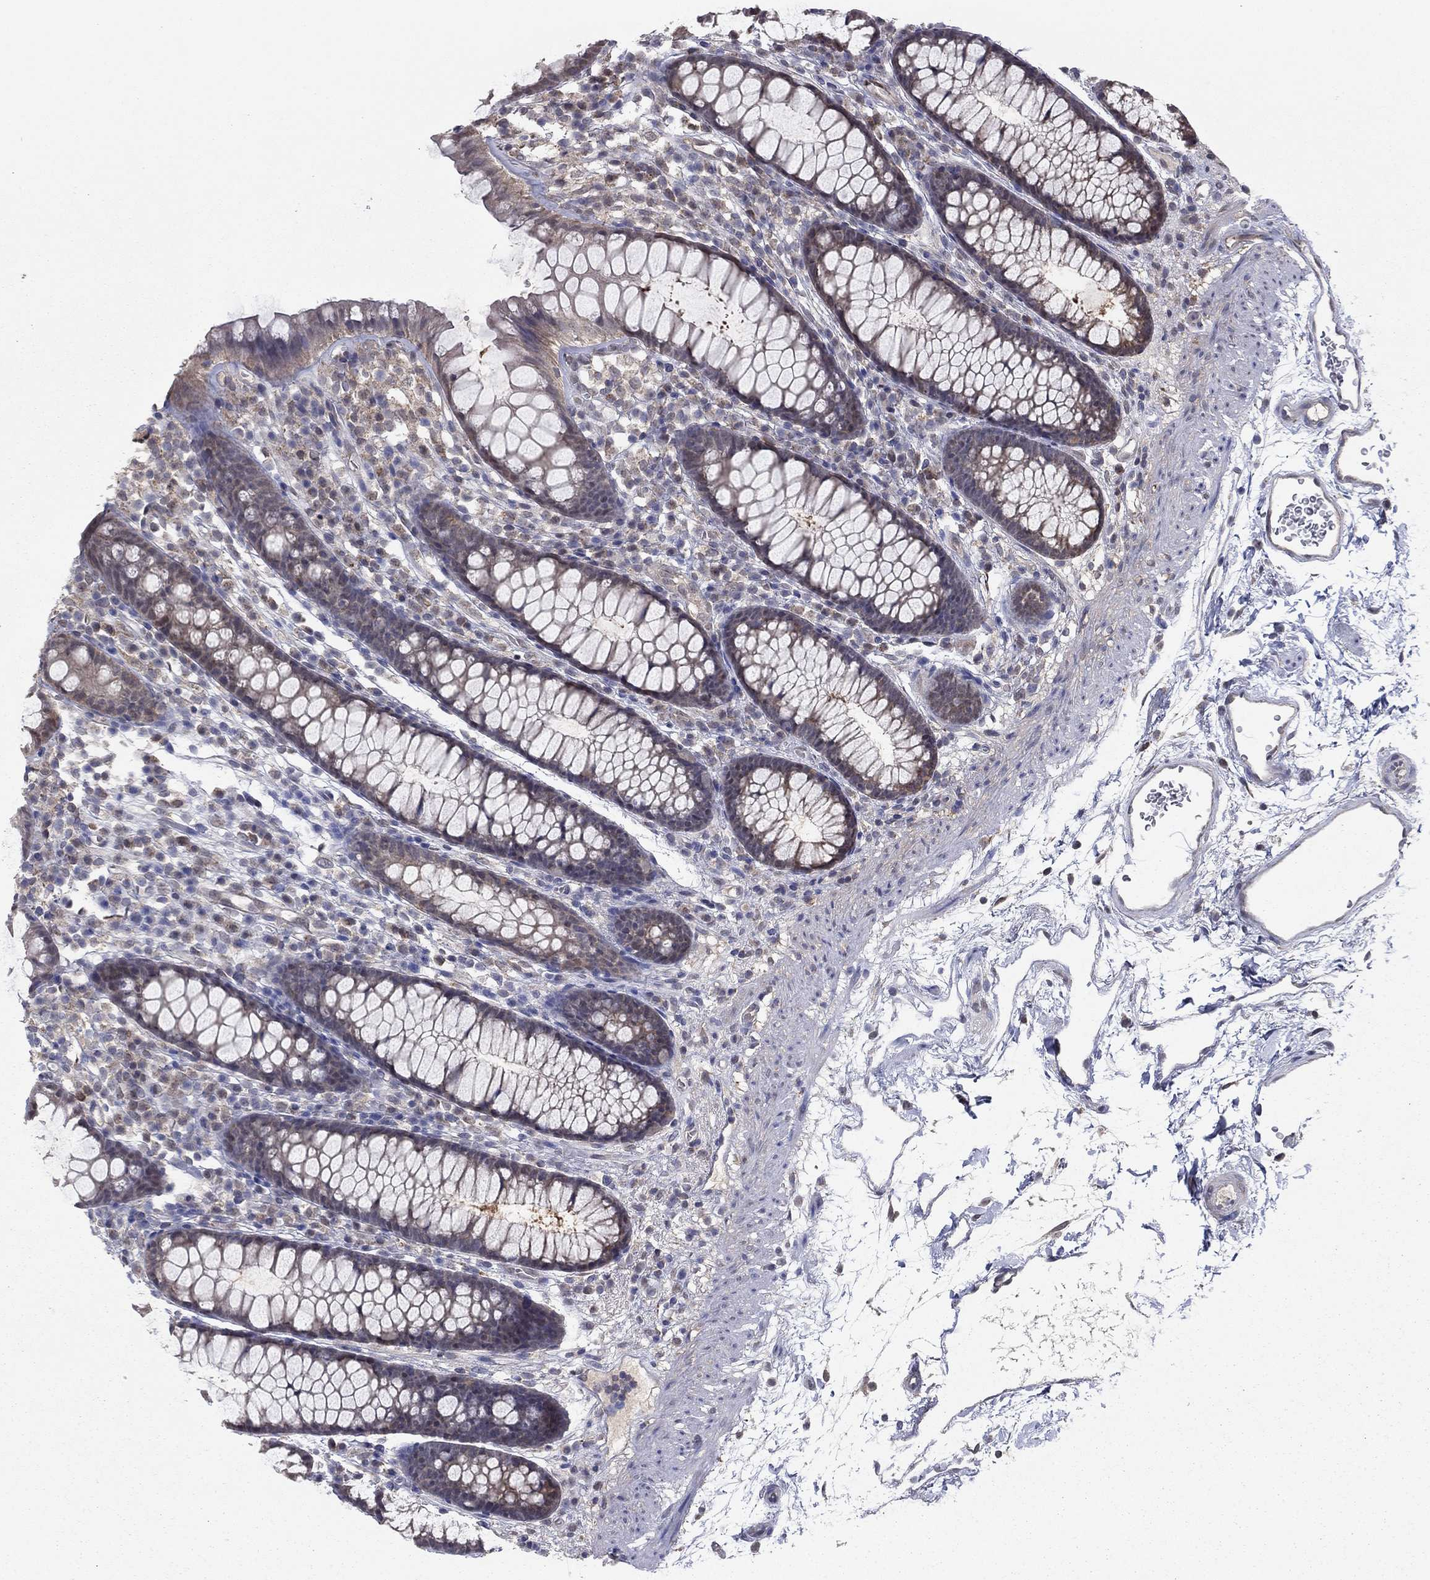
{"staining": {"intensity": "negative", "quantity": "none", "location": "none"}, "tissue": "colon", "cell_type": "Endothelial cells", "image_type": "normal", "snomed": [{"axis": "morphology", "description": "Normal tissue, NOS"}, {"axis": "topography", "description": "Colon"}], "caption": "This is an immunohistochemistry micrograph of normal human colon. There is no staining in endothelial cells.", "gene": "GRHPR", "patient": {"sex": "male", "age": 76}}